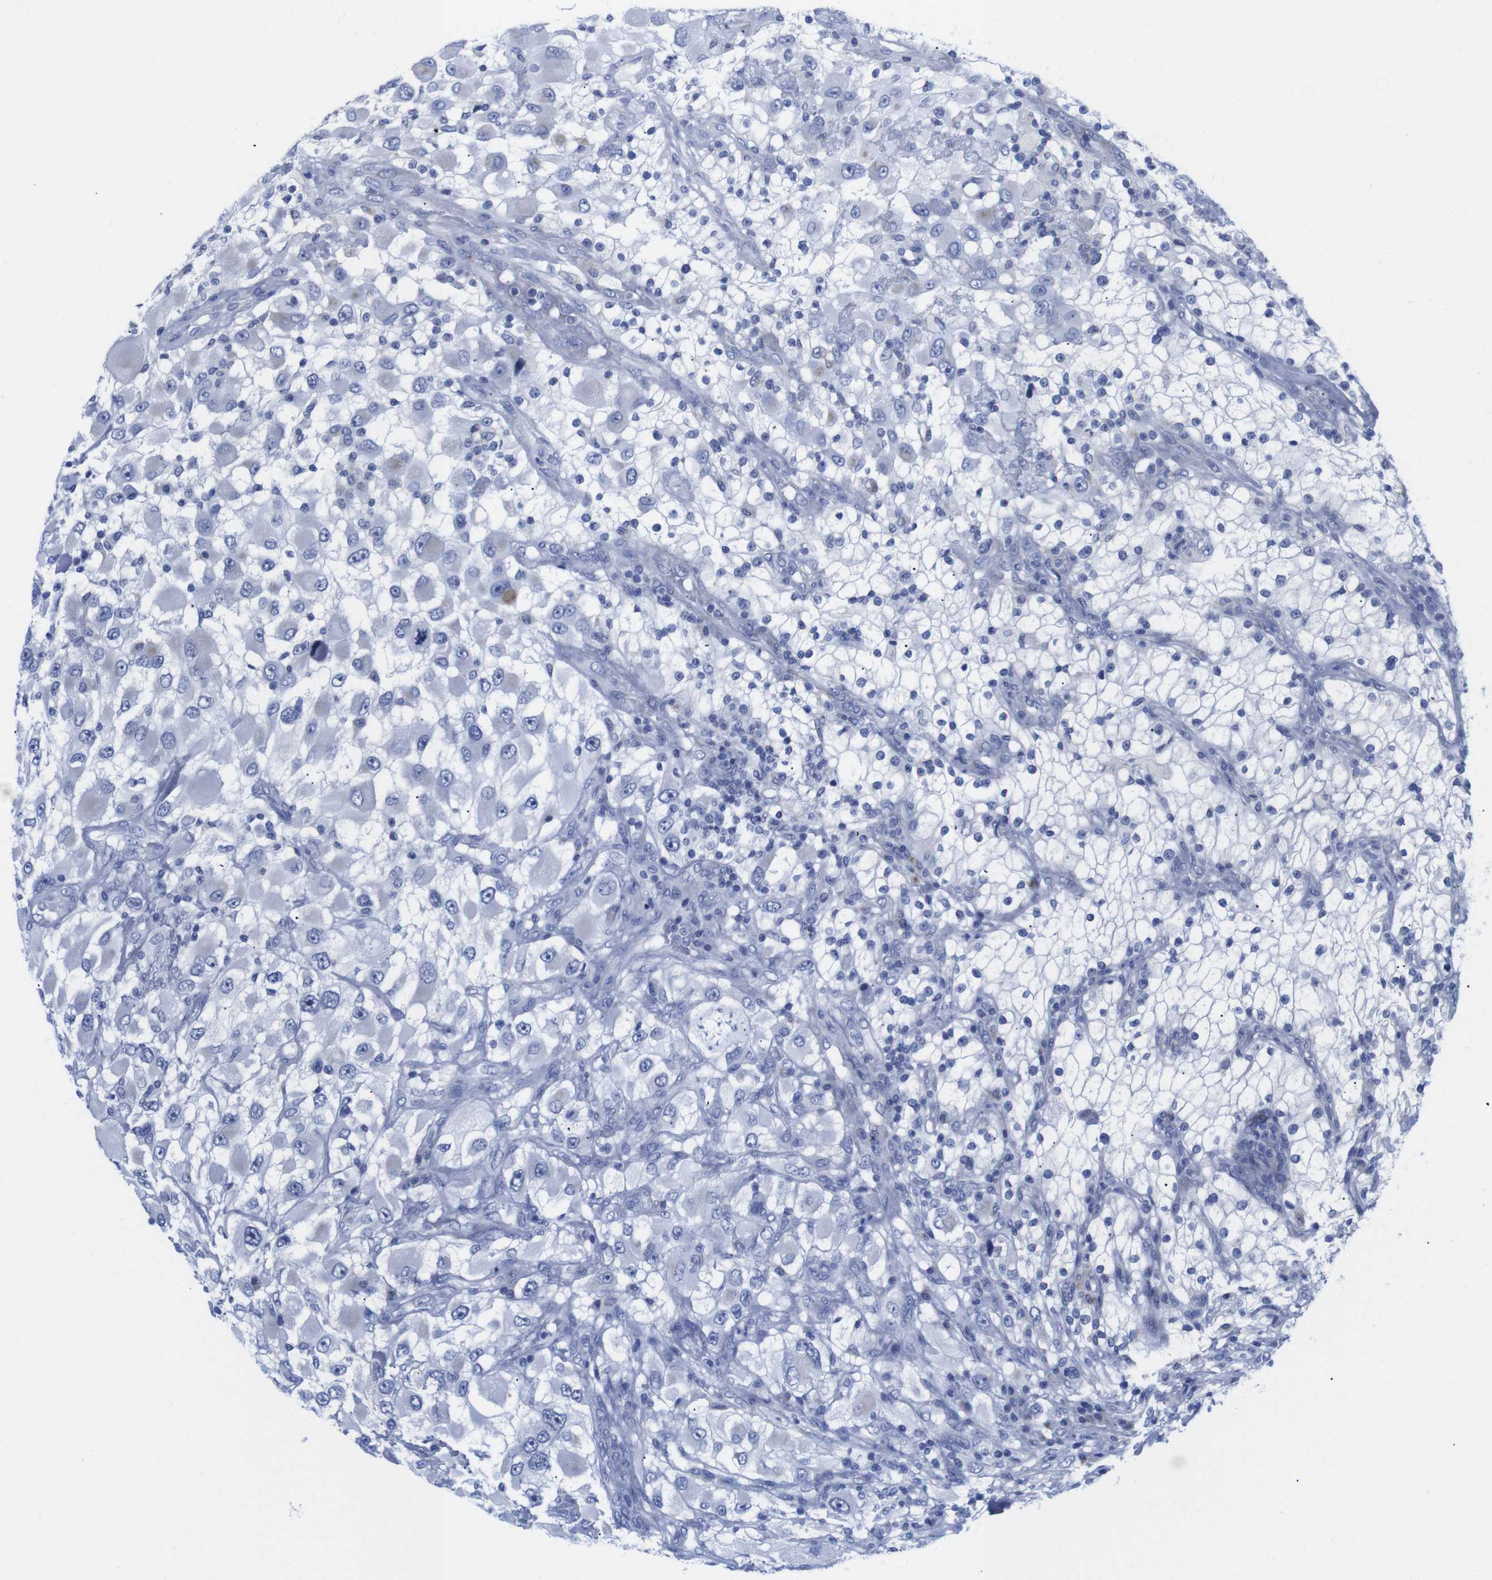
{"staining": {"intensity": "negative", "quantity": "none", "location": "none"}, "tissue": "renal cancer", "cell_type": "Tumor cells", "image_type": "cancer", "snomed": [{"axis": "morphology", "description": "Adenocarcinoma, NOS"}, {"axis": "topography", "description": "Kidney"}], "caption": "Tumor cells show no significant protein expression in renal cancer. The staining is performed using DAB brown chromogen with nuclei counter-stained in using hematoxylin.", "gene": "LRRC55", "patient": {"sex": "female", "age": 52}}